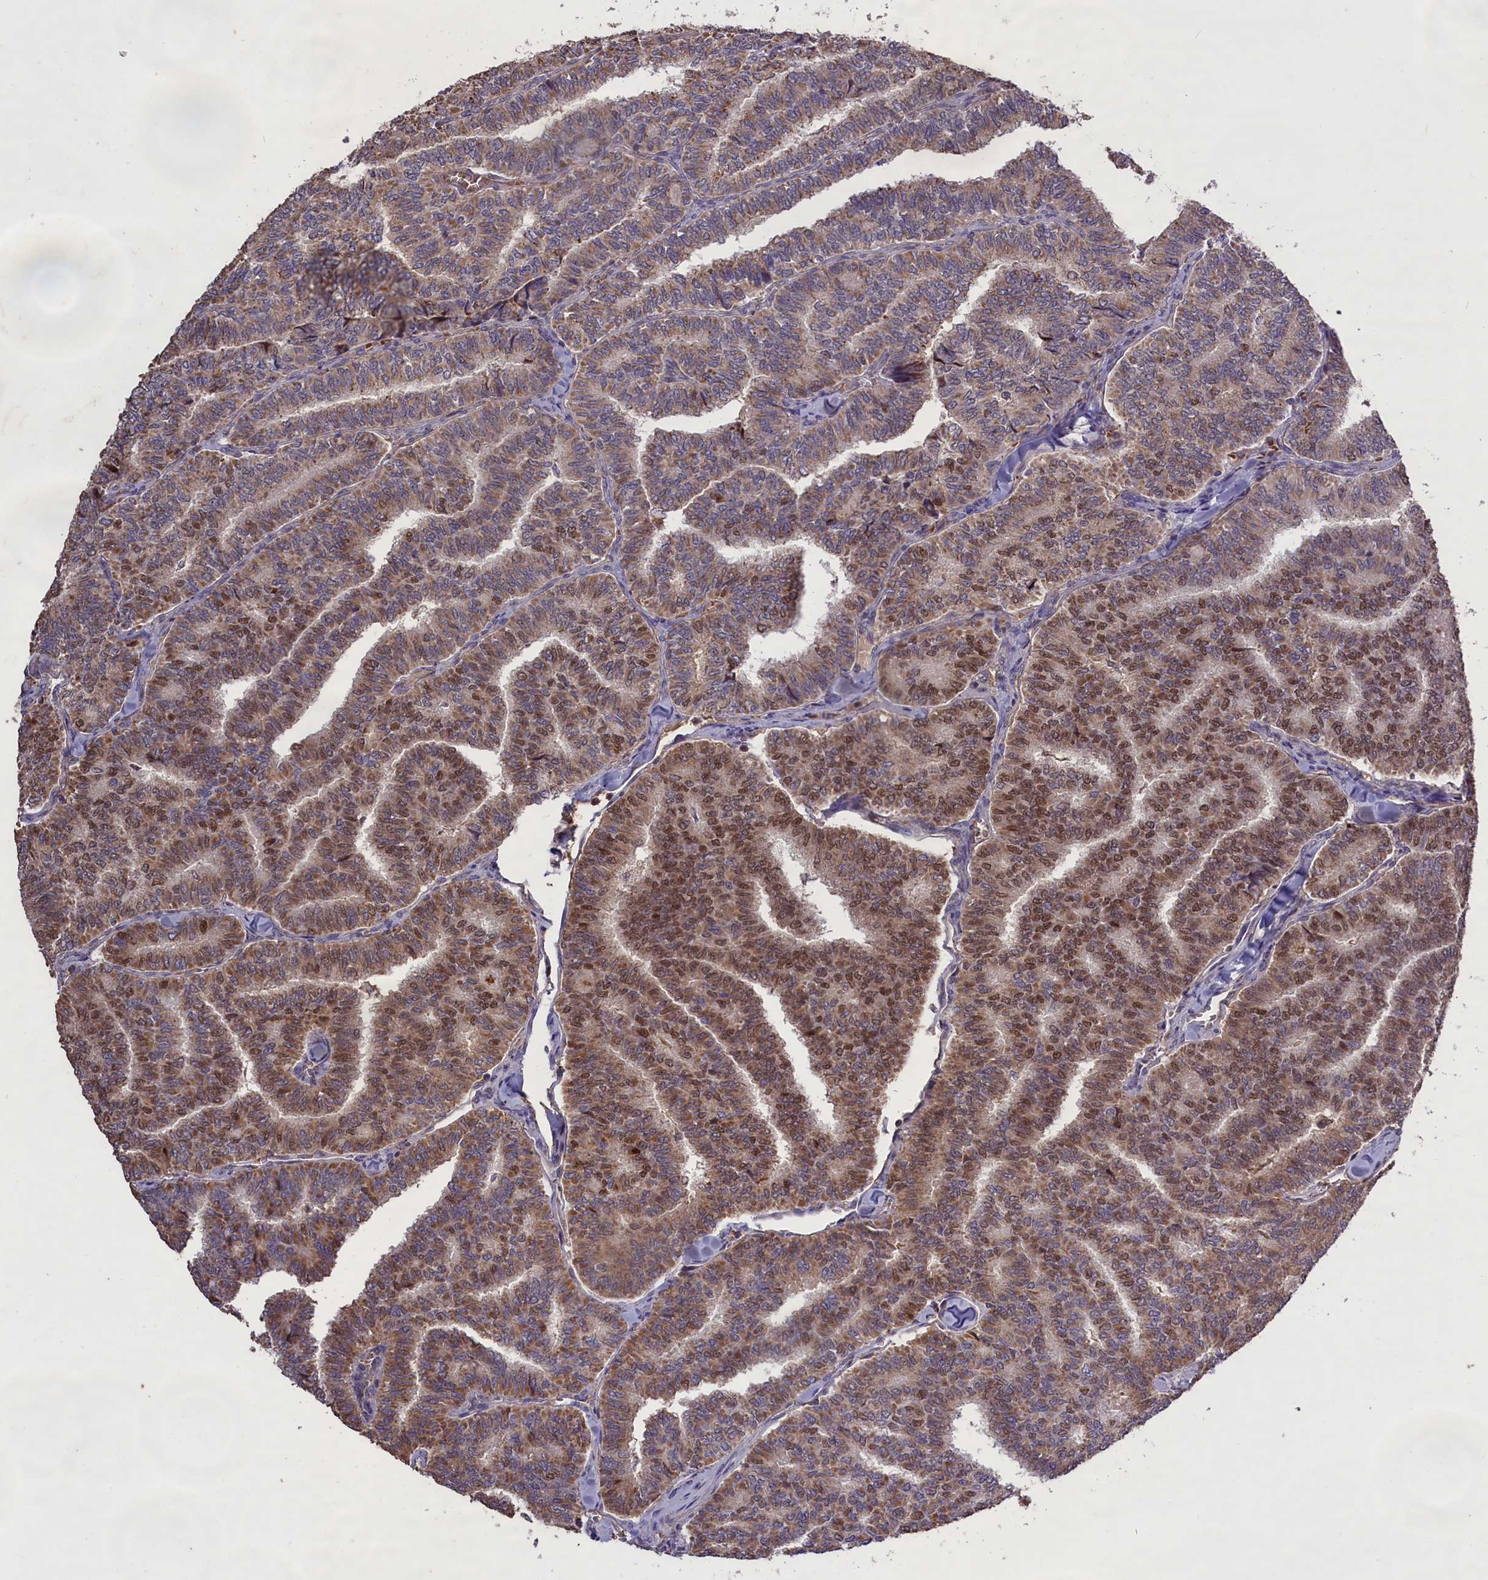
{"staining": {"intensity": "moderate", "quantity": ">75%", "location": "cytoplasmic/membranous,nuclear"}, "tissue": "thyroid cancer", "cell_type": "Tumor cells", "image_type": "cancer", "snomed": [{"axis": "morphology", "description": "Papillary adenocarcinoma, NOS"}, {"axis": "topography", "description": "Thyroid gland"}], "caption": "The image displays immunohistochemical staining of papillary adenocarcinoma (thyroid). There is moderate cytoplasmic/membranous and nuclear staining is present in about >75% of tumor cells.", "gene": "CLRN2", "patient": {"sex": "female", "age": 35}}